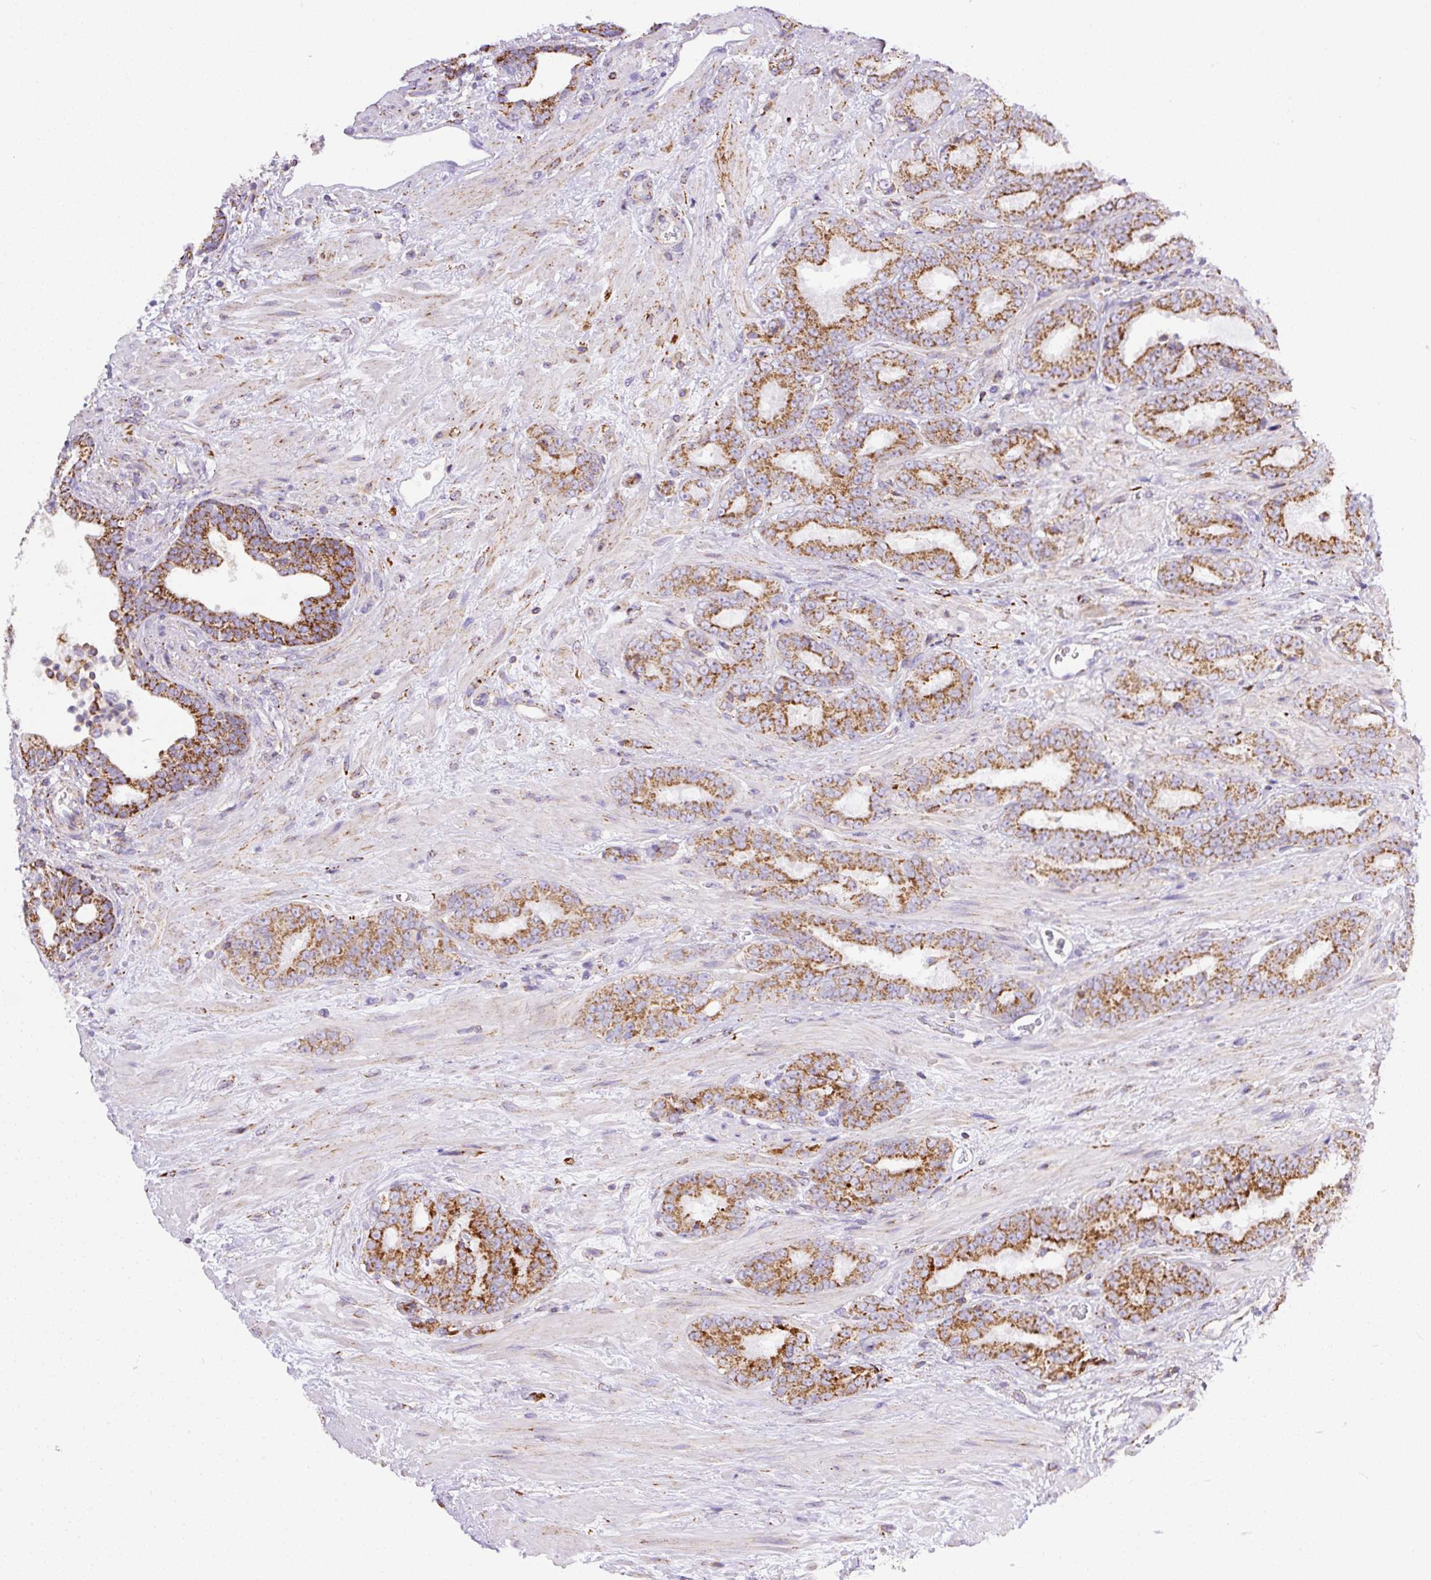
{"staining": {"intensity": "moderate", "quantity": ">75%", "location": "cytoplasmic/membranous"}, "tissue": "prostate cancer", "cell_type": "Tumor cells", "image_type": "cancer", "snomed": [{"axis": "morphology", "description": "Adenocarcinoma, High grade"}, {"axis": "topography", "description": "Prostate"}], "caption": "Prostate high-grade adenocarcinoma stained for a protein displays moderate cytoplasmic/membranous positivity in tumor cells. Ihc stains the protein in brown and the nuclei are stained blue.", "gene": "NF1", "patient": {"sex": "male", "age": 72}}